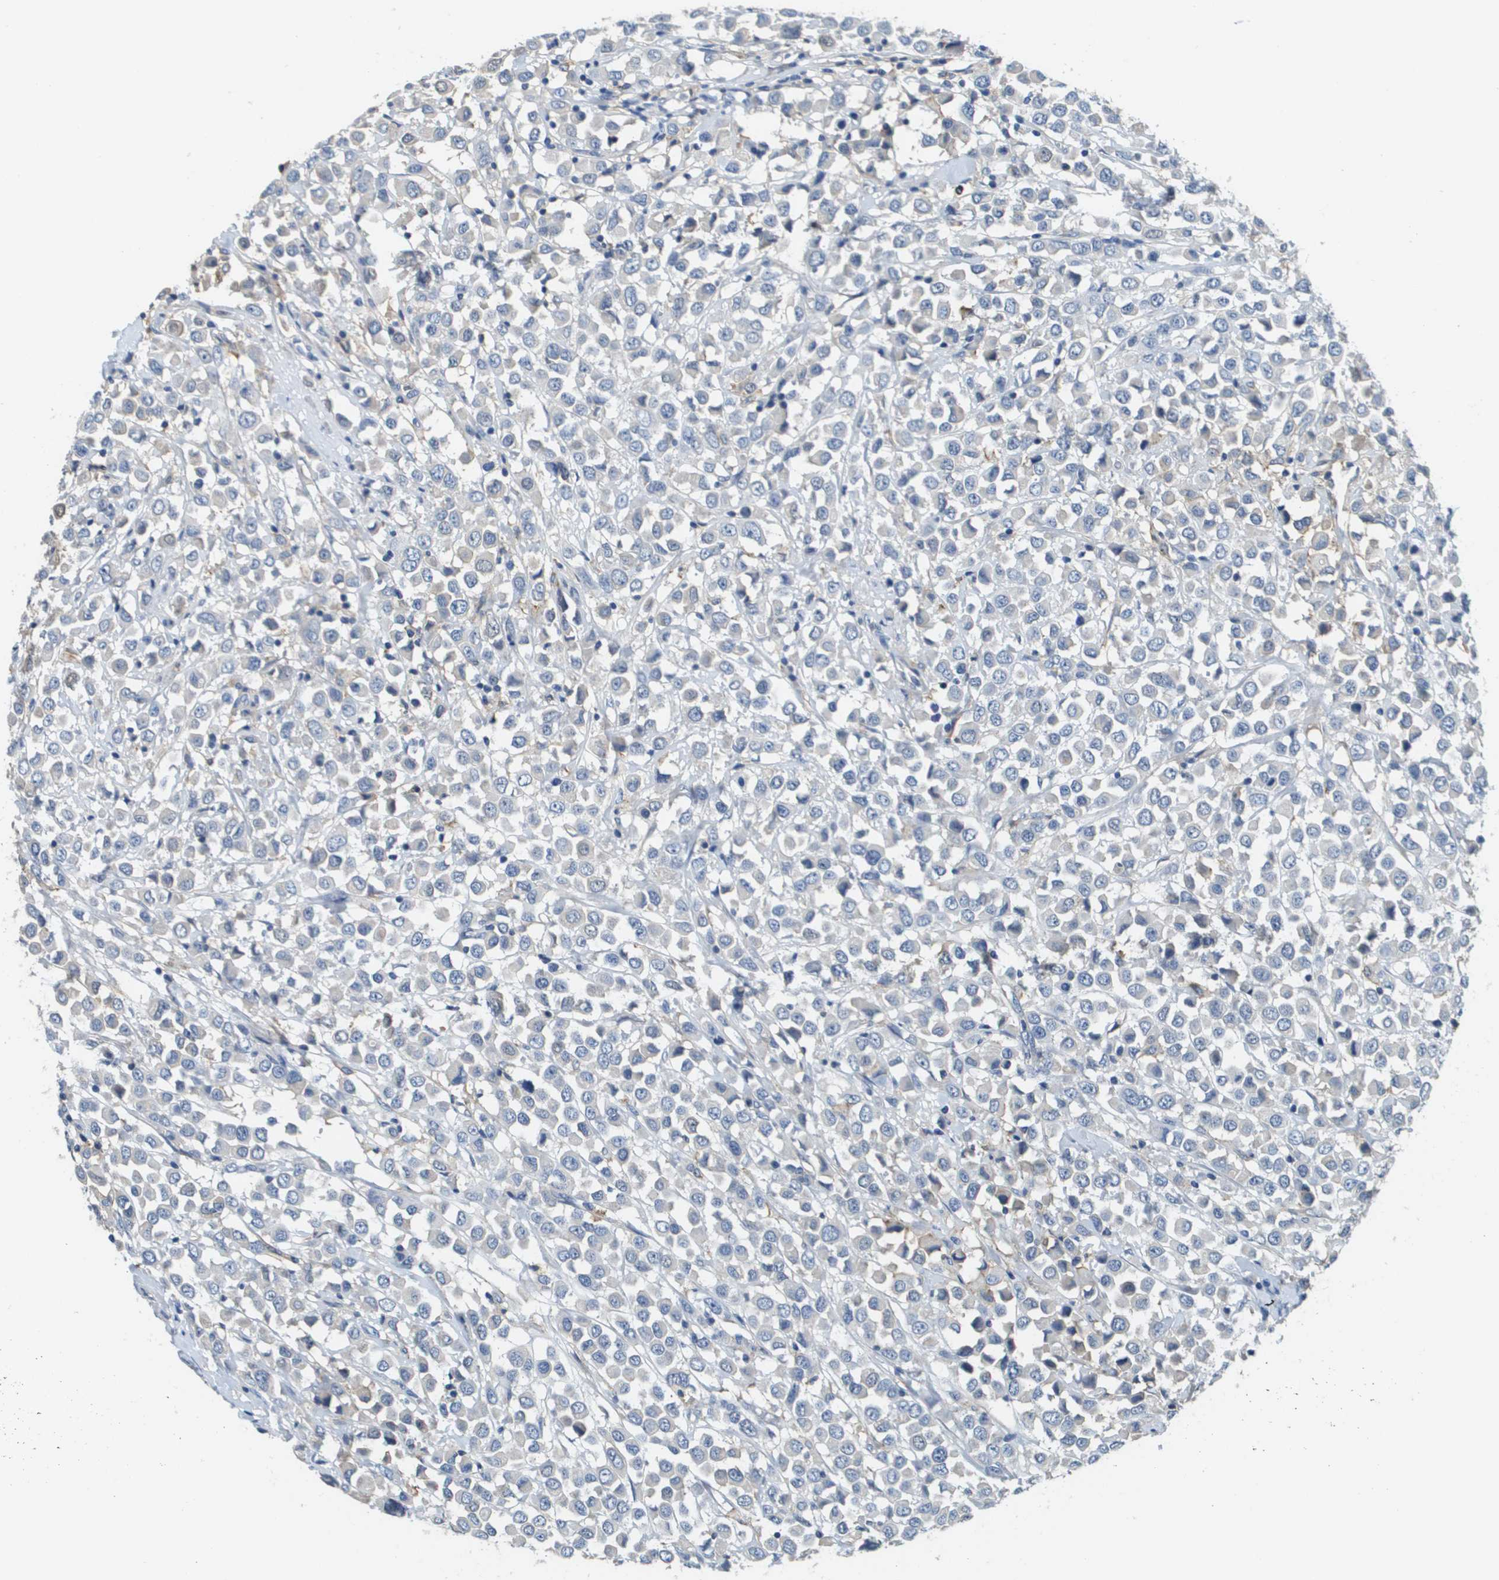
{"staining": {"intensity": "negative", "quantity": "none", "location": "none"}, "tissue": "breast cancer", "cell_type": "Tumor cells", "image_type": "cancer", "snomed": [{"axis": "morphology", "description": "Duct carcinoma"}, {"axis": "topography", "description": "Breast"}], "caption": "IHC of human breast cancer (intraductal carcinoma) demonstrates no positivity in tumor cells. (Brightfield microscopy of DAB immunohistochemistry at high magnification).", "gene": "SLC16A3", "patient": {"sex": "female", "age": 61}}